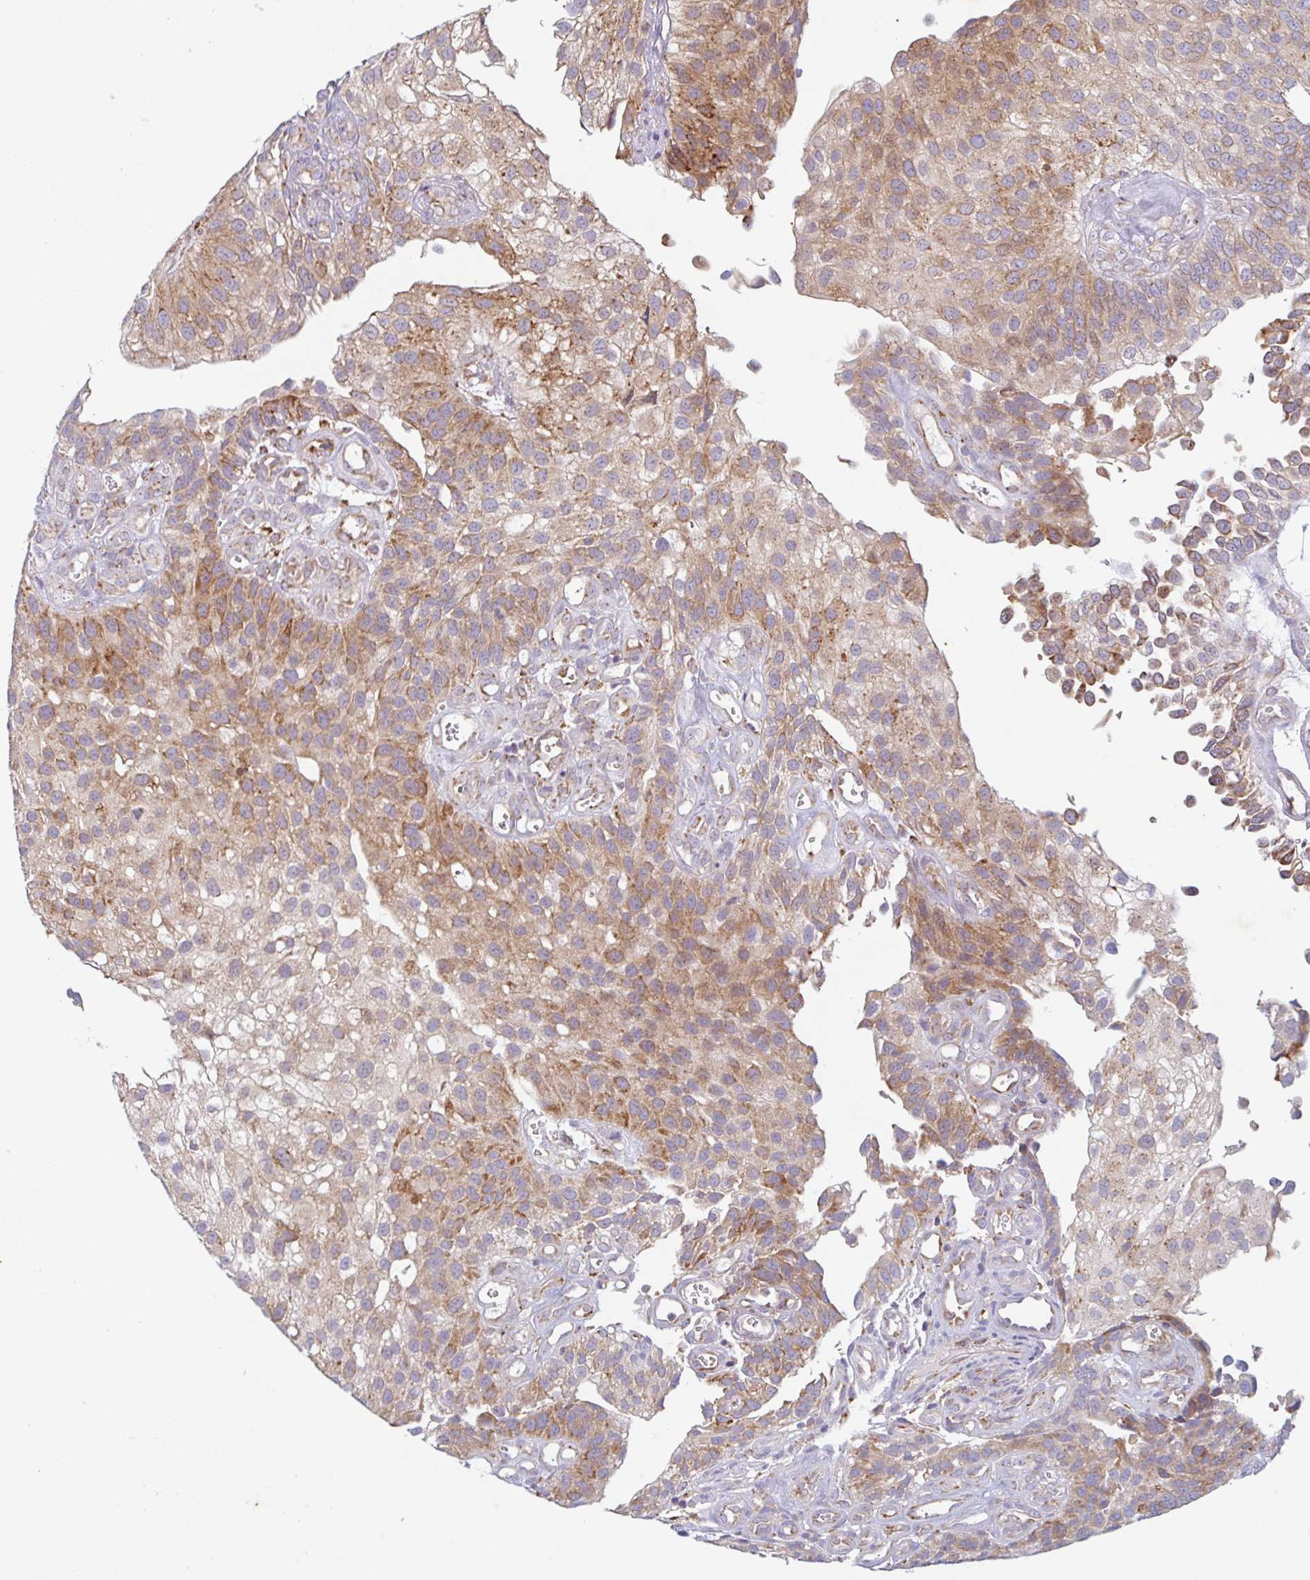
{"staining": {"intensity": "moderate", "quantity": ">75%", "location": "cytoplasmic/membranous"}, "tissue": "urothelial cancer", "cell_type": "Tumor cells", "image_type": "cancer", "snomed": [{"axis": "morphology", "description": "Urothelial carcinoma, NOS"}, {"axis": "topography", "description": "Urinary bladder"}], "caption": "Immunohistochemical staining of urothelial cancer reveals medium levels of moderate cytoplasmic/membranous protein staining in approximately >75% of tumor cells.", "gene": "RIT1", "patient": {"sex": "male", "age": 87}}